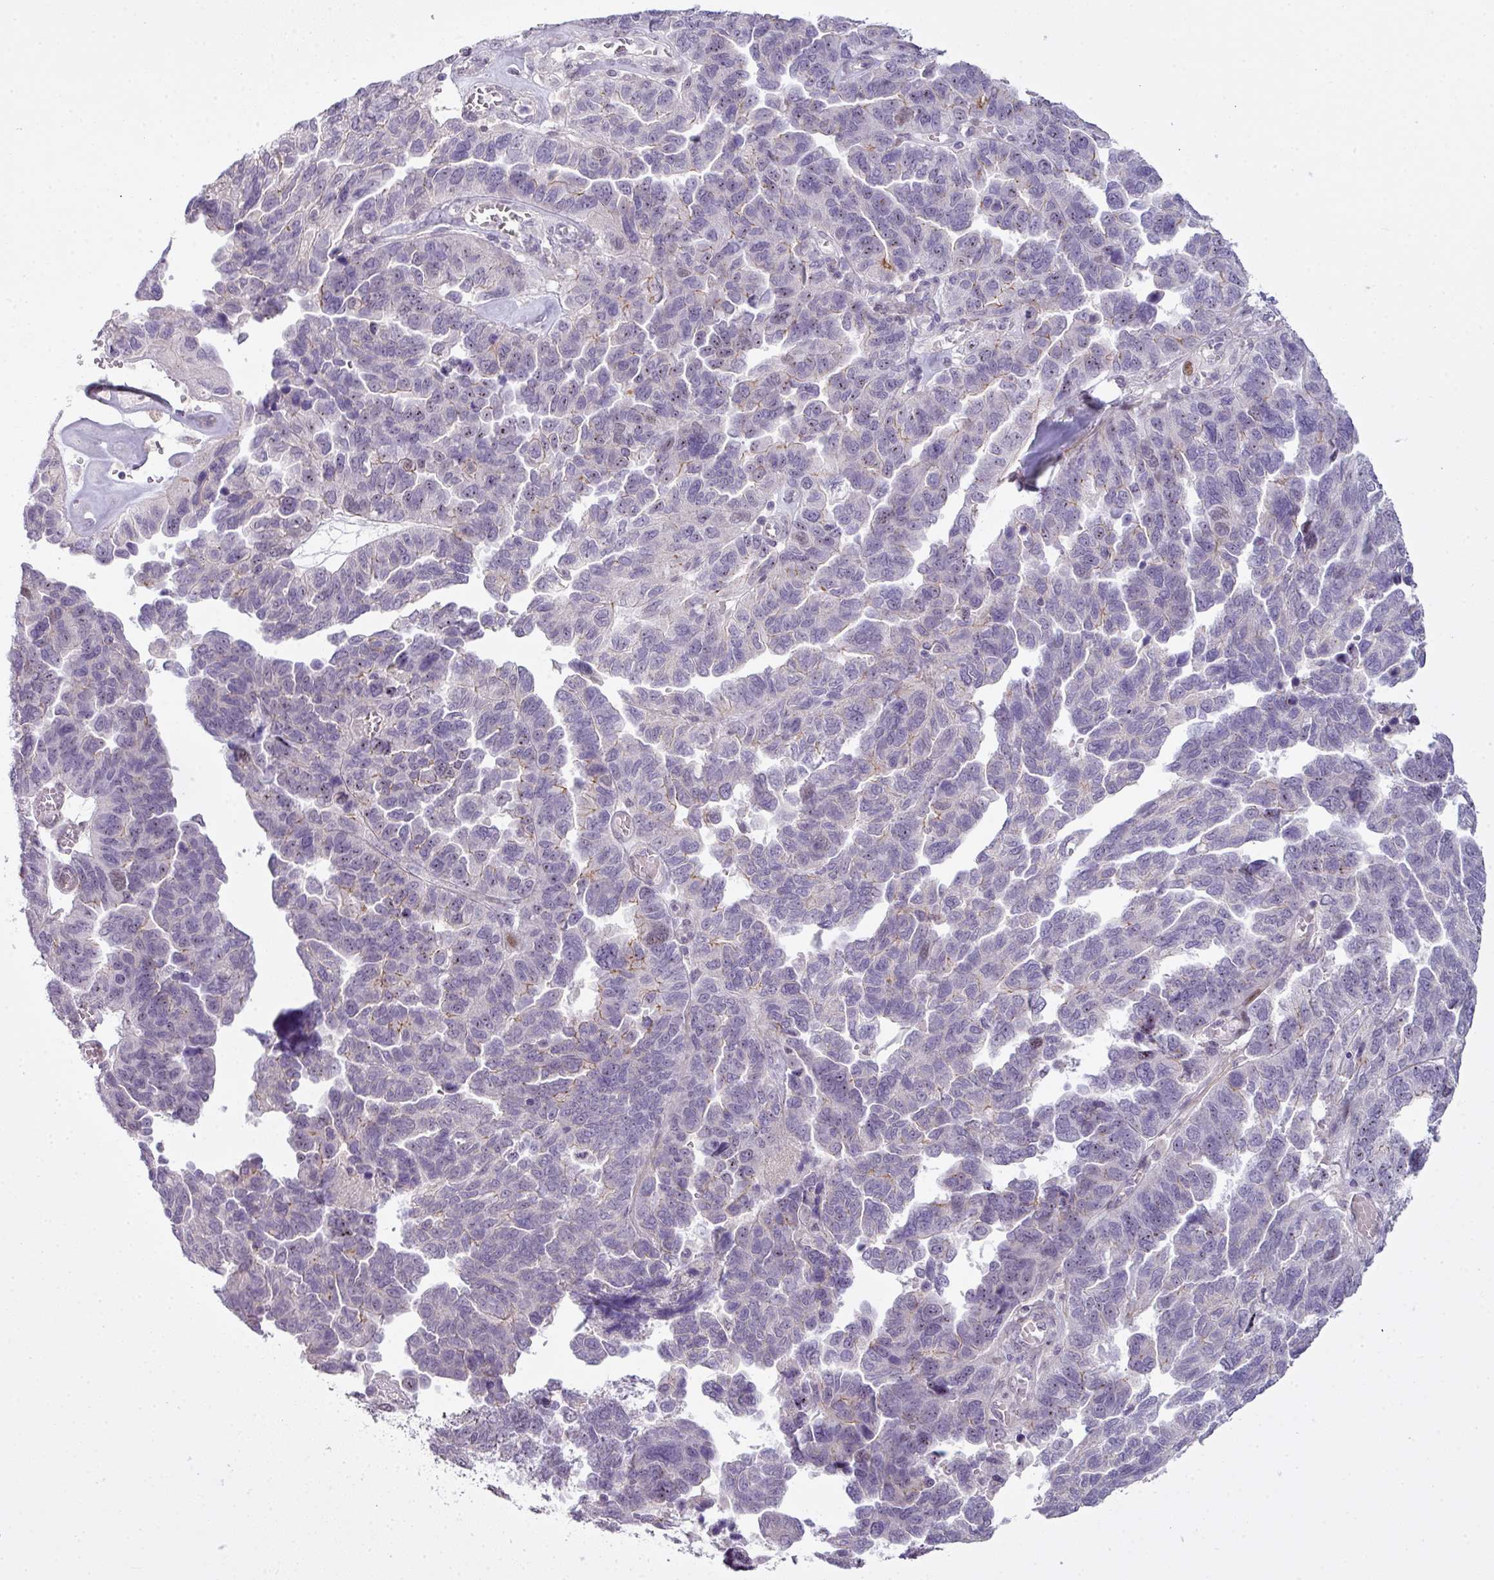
{"staining": {"intensity": "negative", "quantity": "none", "location": "none"}, "tissue": "ovarian cancer", "cell_type": "Tumor cells", "image_type": "cancer", "snomed": [{"axis": "morphology", "description": "Cystadenocarcinoma, serous, NOS"}, {"axis": "topography", "description": "Ovary"}], "caption": "Immunohistochemistry photomicrograph of neoplastic tissue: human ovarian cancer stained with DAB (3,3'-diaminobenzidine) shows no significant protein positivity in tumor cells.", "gene": "ZNF688", "patient": {"sex": "female", "age": 64}}